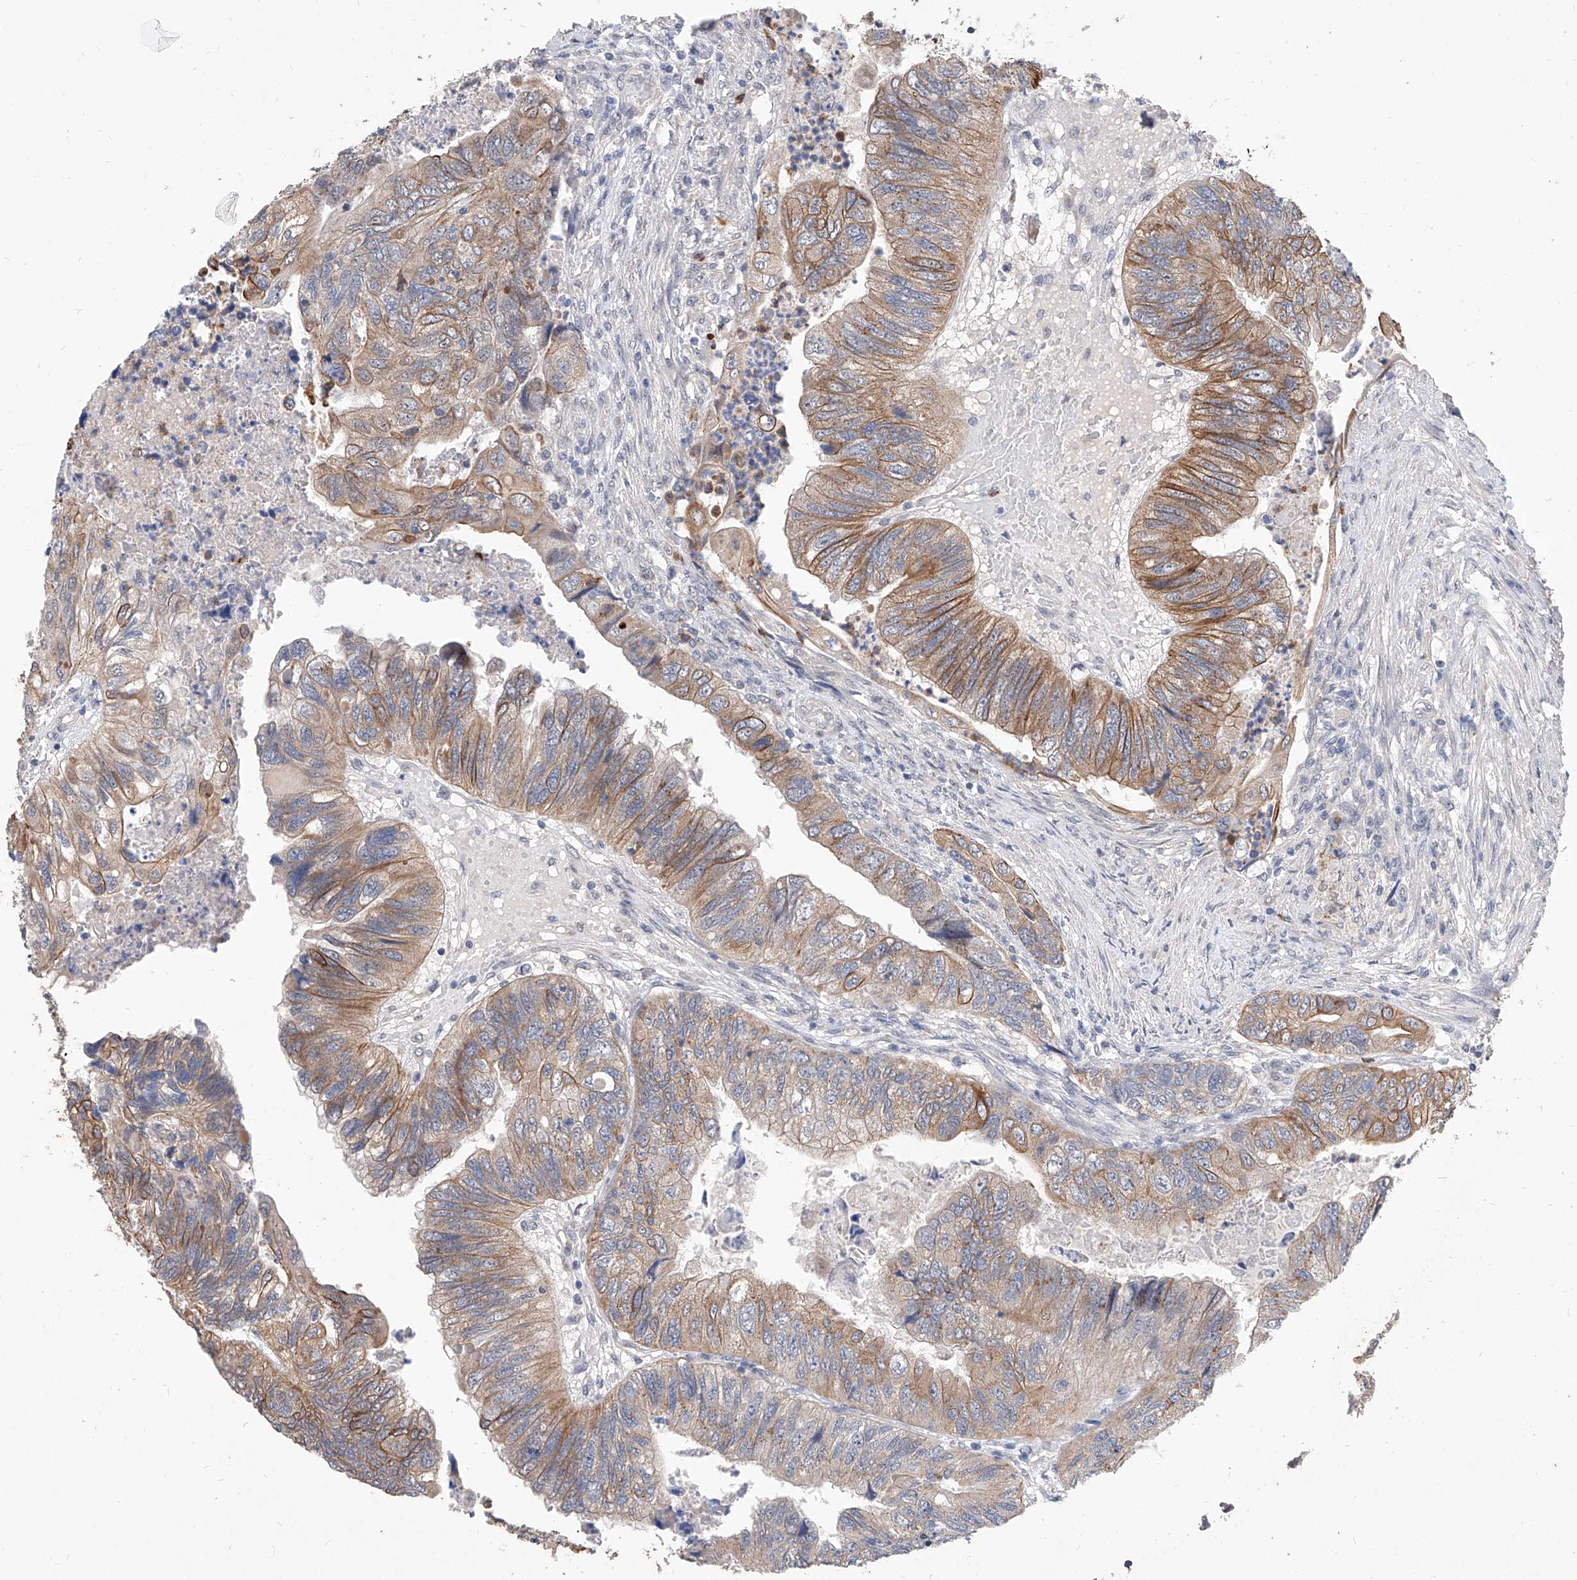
{"staining": {"intensity": "moderate", "quantity": ">75%", "location": "cytoplasmic/membranous"}, "tissue": "colorectal cancer", "cell_type": "Tumor cells", "image_type": "cancer", "snomed": [{"axis": "morphology", "description": "Adenocarcinoma, NOS"}, {"axis": "topography", "description": "Rectum"}], "caption": "A histopathology image of human colorectal cancer stained for a protein demonstrates moderate cytoplasmic/membranous brown staining in tumor cells.", "gene": "MFSD4B", "patient": {"sex": "male", "age": 63}}